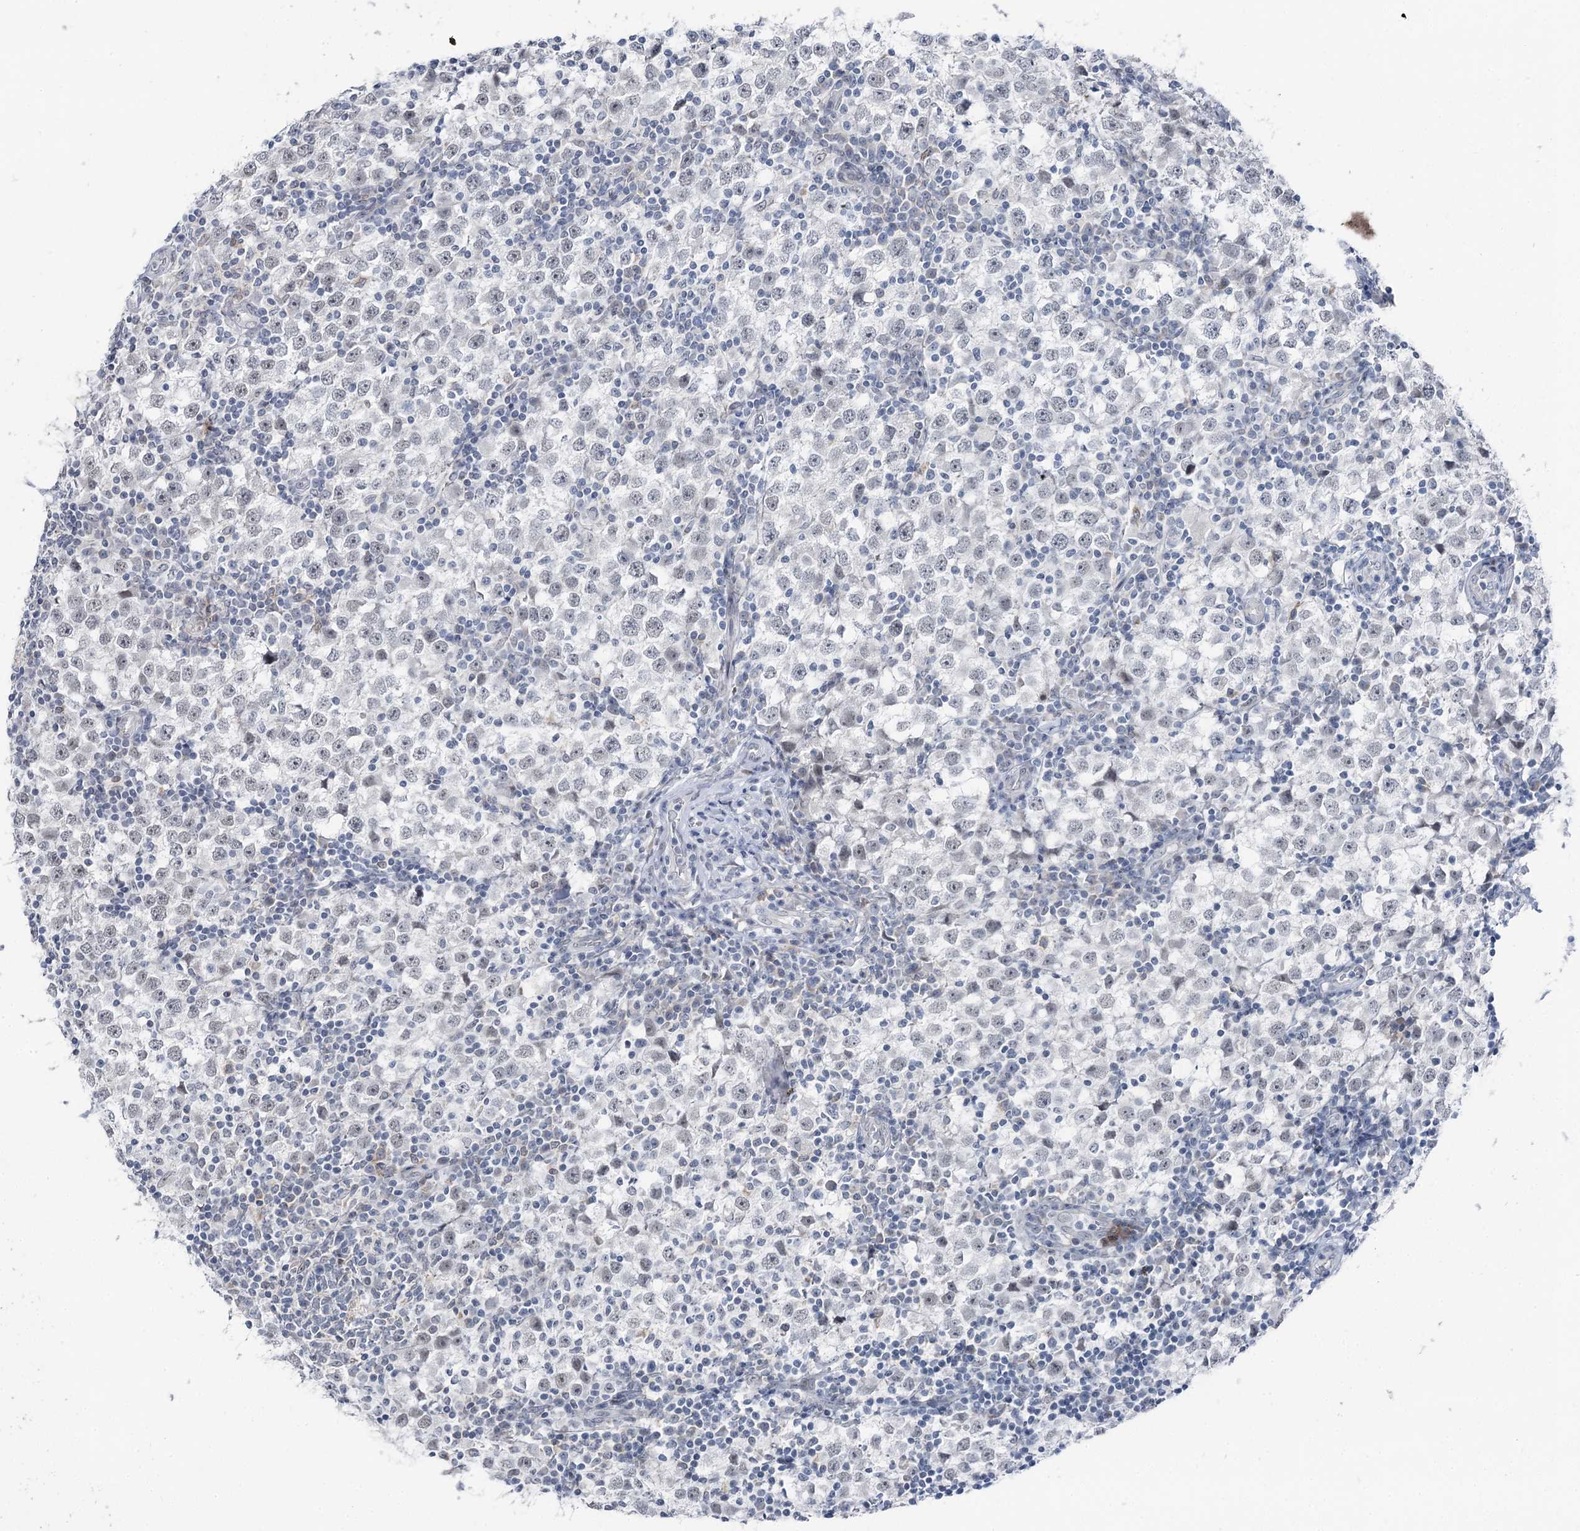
{"staining": {"intensity": "negative", "quantity": "none", "location": "none"}, "tissue": "testis cancer", "cell_type": "Tumor cells", "image_type": "cancer", "snomed": [{"axis": "morphology", "description": "Seminoma, NOS"}, {"axis": "topography", "description": "Testis"}], "caption": "Seminoma (testis) was stained to show a protein in brown. There is no significant staining in tumor cells. (Stains: DAB IHC with hematoxylin counter stain, Microscopy: brightfield microscopy at high magnification).", "gene": "STEEP1", "patient": {"sex": "male", "age": 65}}